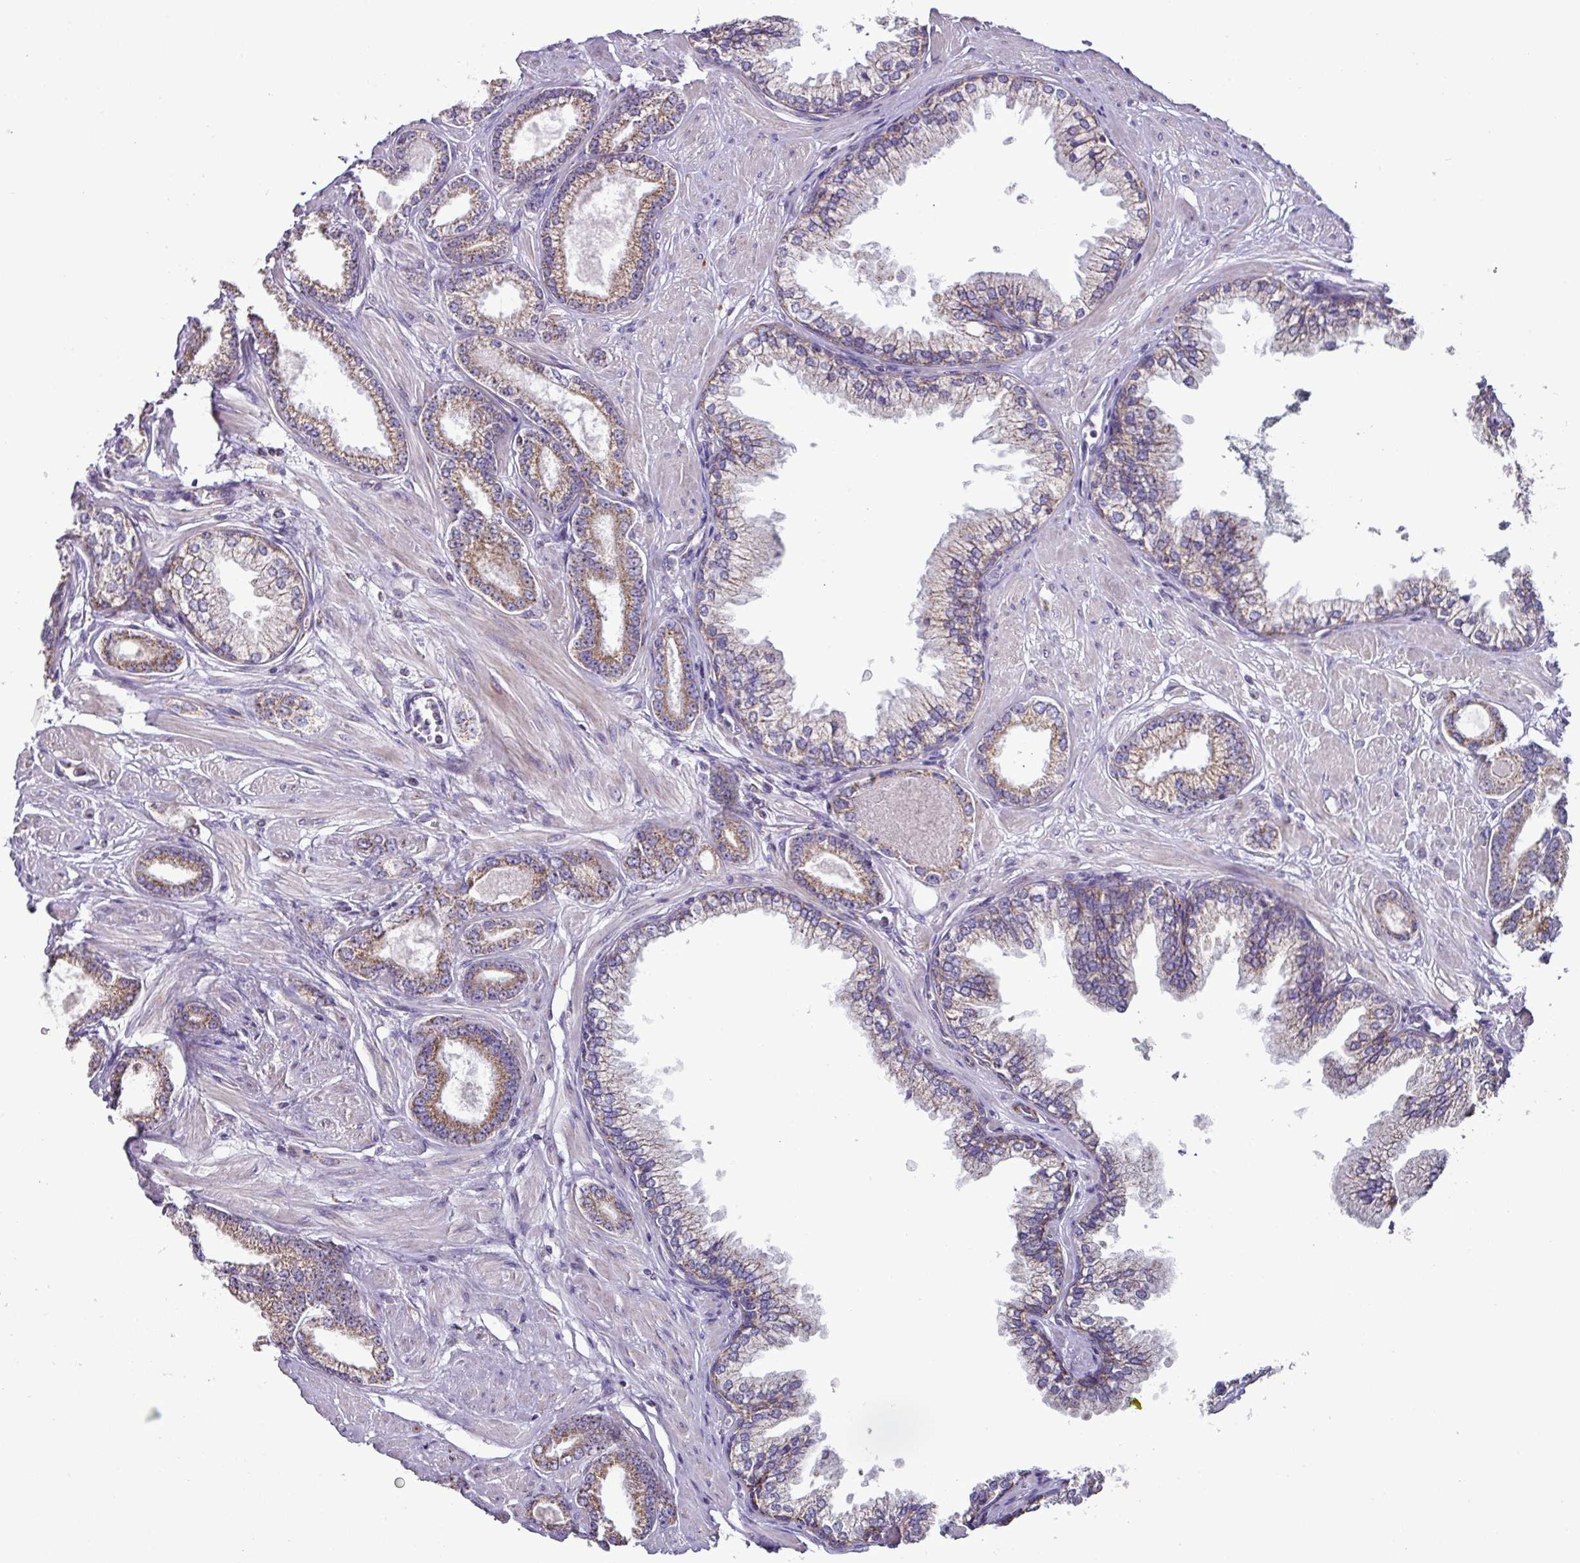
{"staining": {"intensity": "moderate", "quantity": "25%-75%", "location": "cytoplasmic/membranous"}, "tissue": "prostate cancer", "cell_type": "Tumor cells", "image_type": "cancer", "snomed": [{"axis": "morphology", "description": "Adenocarcinoma, Low grade"}, {"axis": "topography", "description": "Prostate"}], "caption": "Protein staining reveals moderate cytoplasmic/membranous expression in about 25%-75% of tumor cells in prostate cancer (low-grade adenocarcinoma).", "gene": "MT-ND4", "patient": {"sex": "male", "age": 60}}